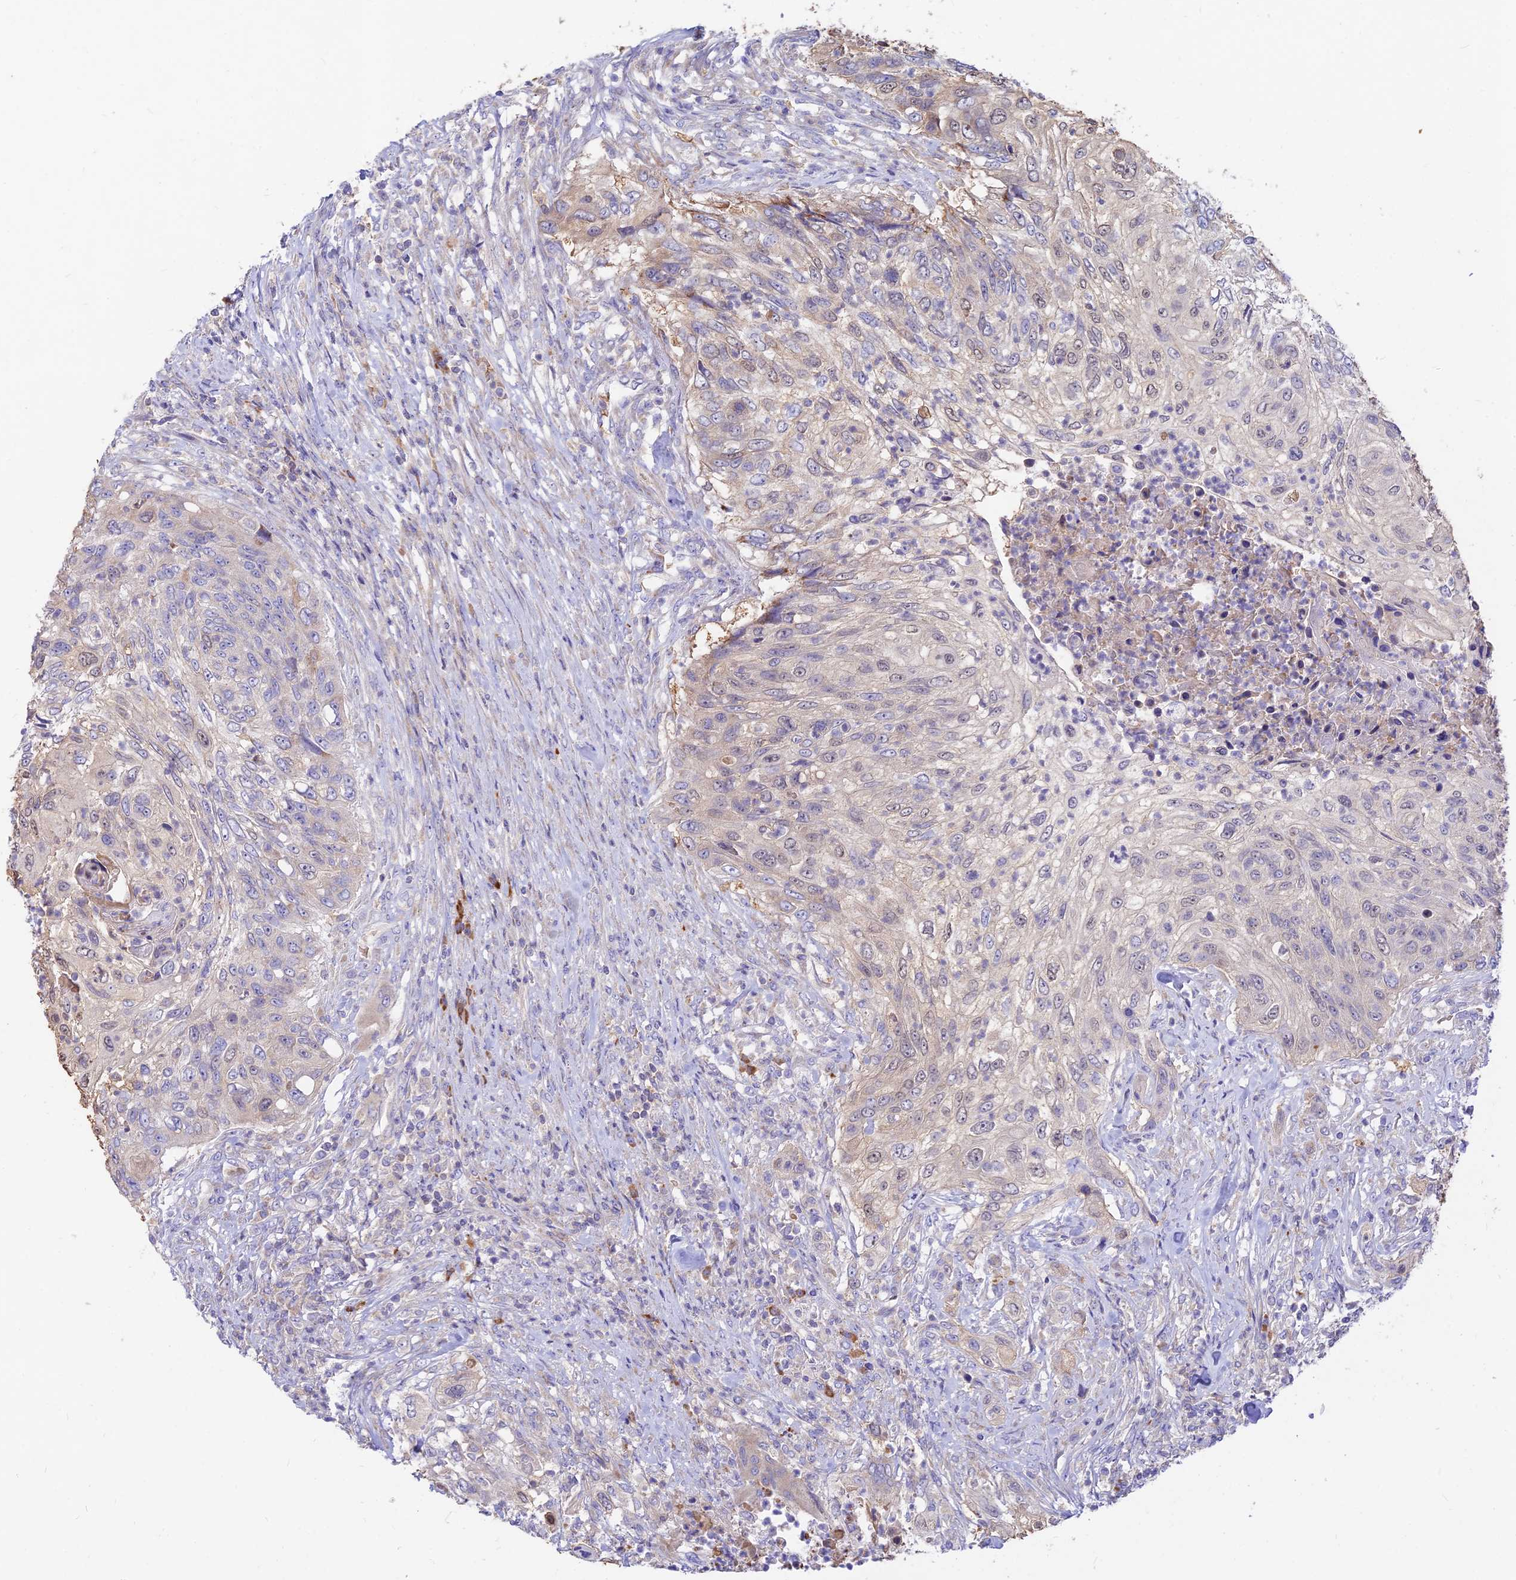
{"staining": {"intensity": "weak", "quantity": "<25%", "location": "cytoplasmic/membranous"}, "tissue": "urothelial cancer", "cell_type": "Tumor cells", "image_type": "cancer", "snomed": [{"axis": "morphology", "description": "Urothelial carcinoma, High grade"}, {"axis": "topography", "description": "Urinary bladder"}], "caption": "High power microscopy image of an immunohistochemistry (IHC) image of urothelial cancer, revealing no significant staining in tumor cells.", "gene": "DENND2D", "patient": {"sex": "female", "age": 60}}